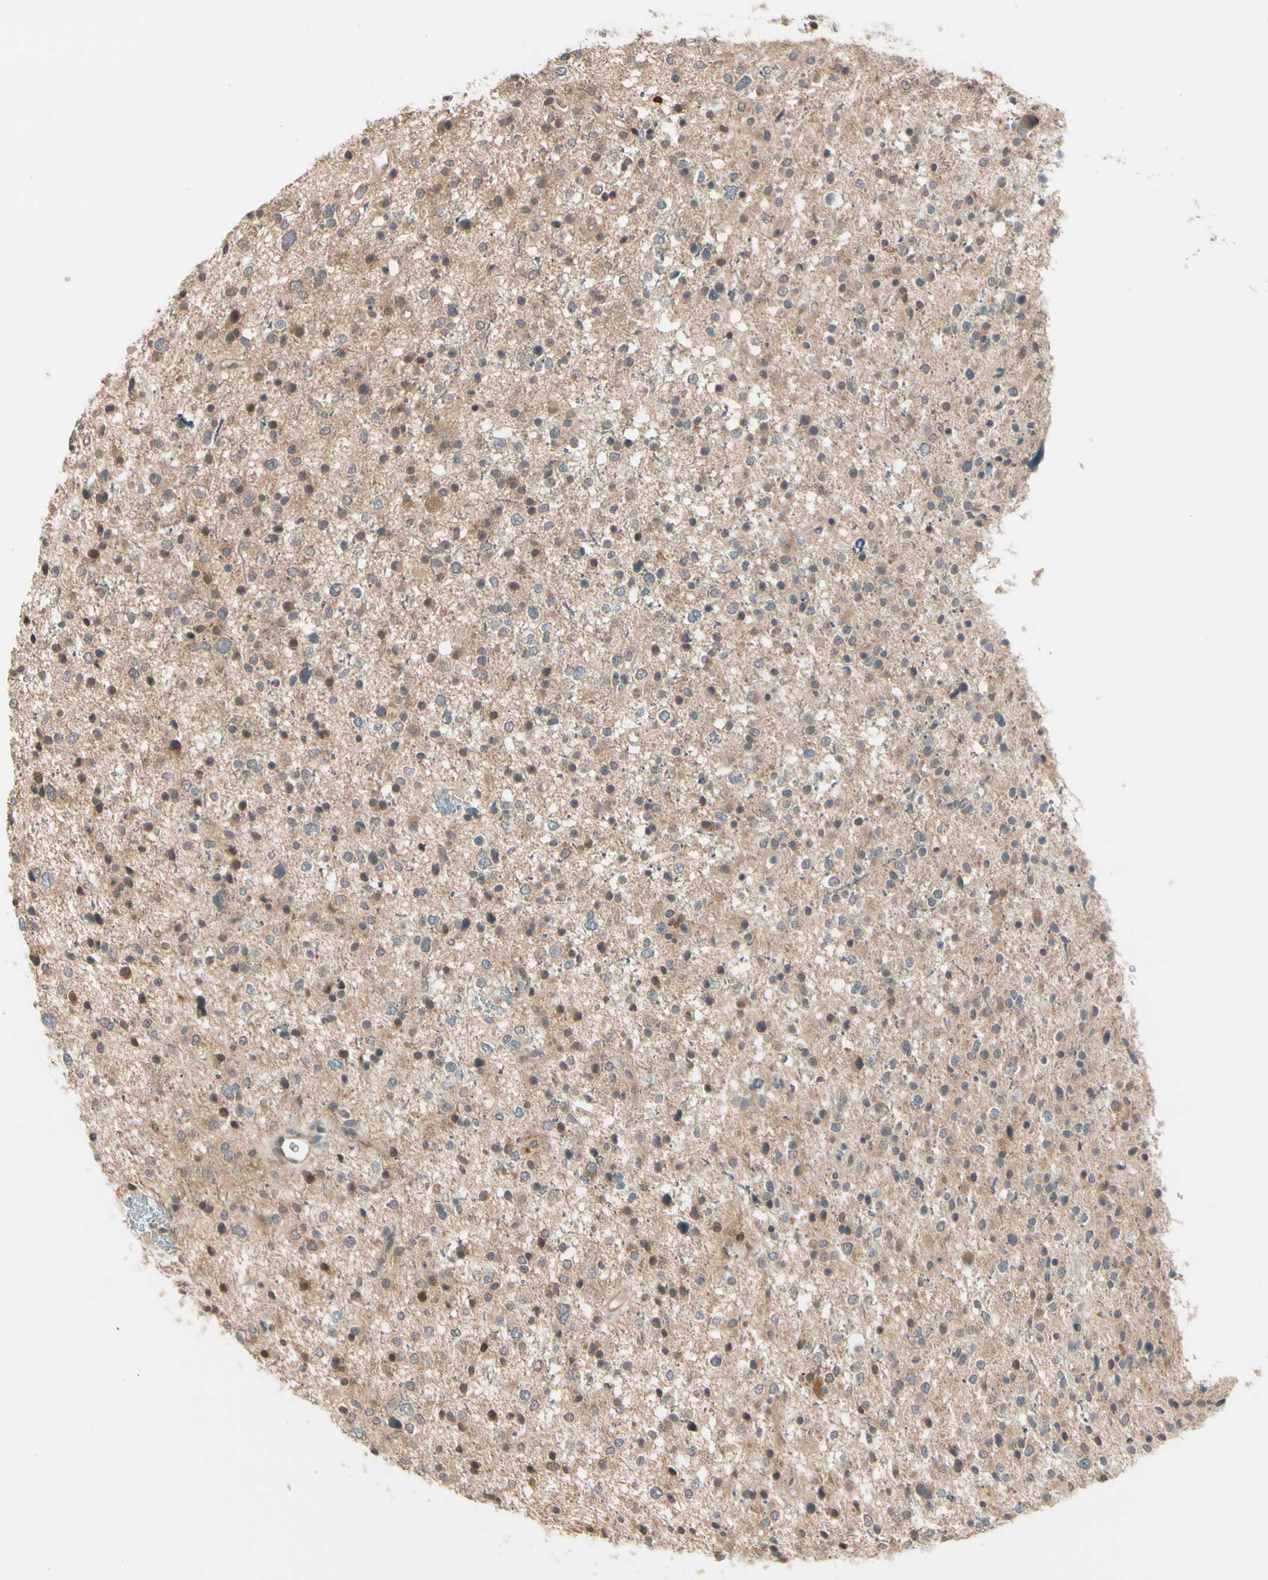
{"staining": {"intensity": "weak", "quantity": "25%-75%", "location": "cytoplasmic/membranous"}, "tissue": "glioma", "cell_type": "Tumor cells", "image_type": "cancer", "snomed": [{"axis": "morphology", "description": "Glioma, malignant, Low grade"}, {"axis": "topography", "description": "Brain"}], "caption": "A micrograph of malignant low-grade glioma stained for a protein reveals weak cytoplasmic/membranous brown staining in tumor cells. The protein of interest is shown in brown color, while the nuclei are stained blue.", "gene": "FGF10", "patient": {"sex": "female", "age": 37}}